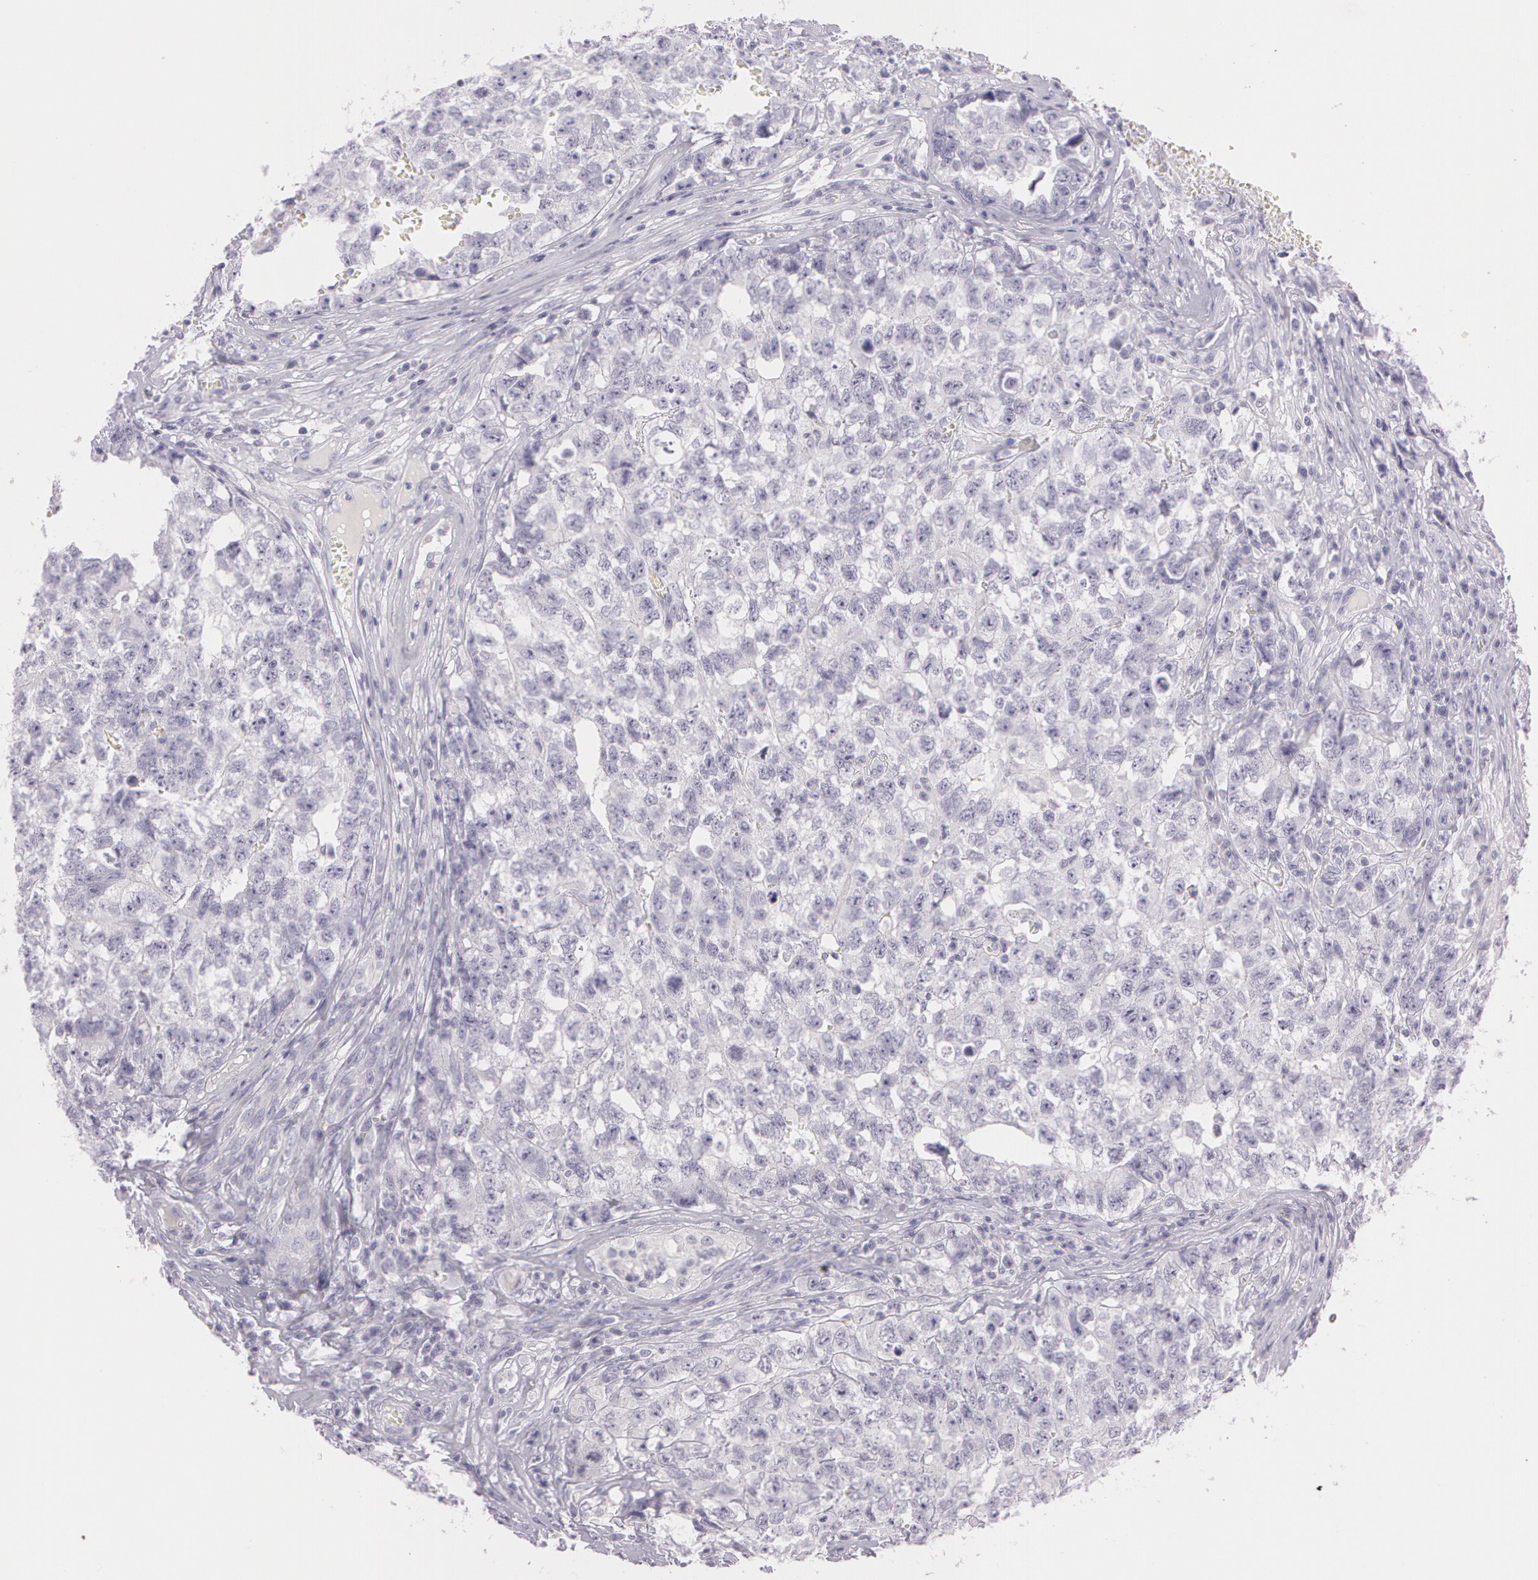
{"staining": {"intensity": "negative", "quantity": "none", "location": "none"}, "tissue": "testis cancer", "cell_type": "Tumor cells", "image_type": "cancer", "snomed": [{"axis": "morphology", "description": "Carcinoma, Embryonal, NOS"}, {"axis": "topography", "description": "Testis"}], "caption": "Immunohistochemical staining of human testis cancer exhibits no significant positivity in tumor cells. Nuclei are stained in blue.", "gene": "OTC", "patient": {"sex": "male", "age": 31}}